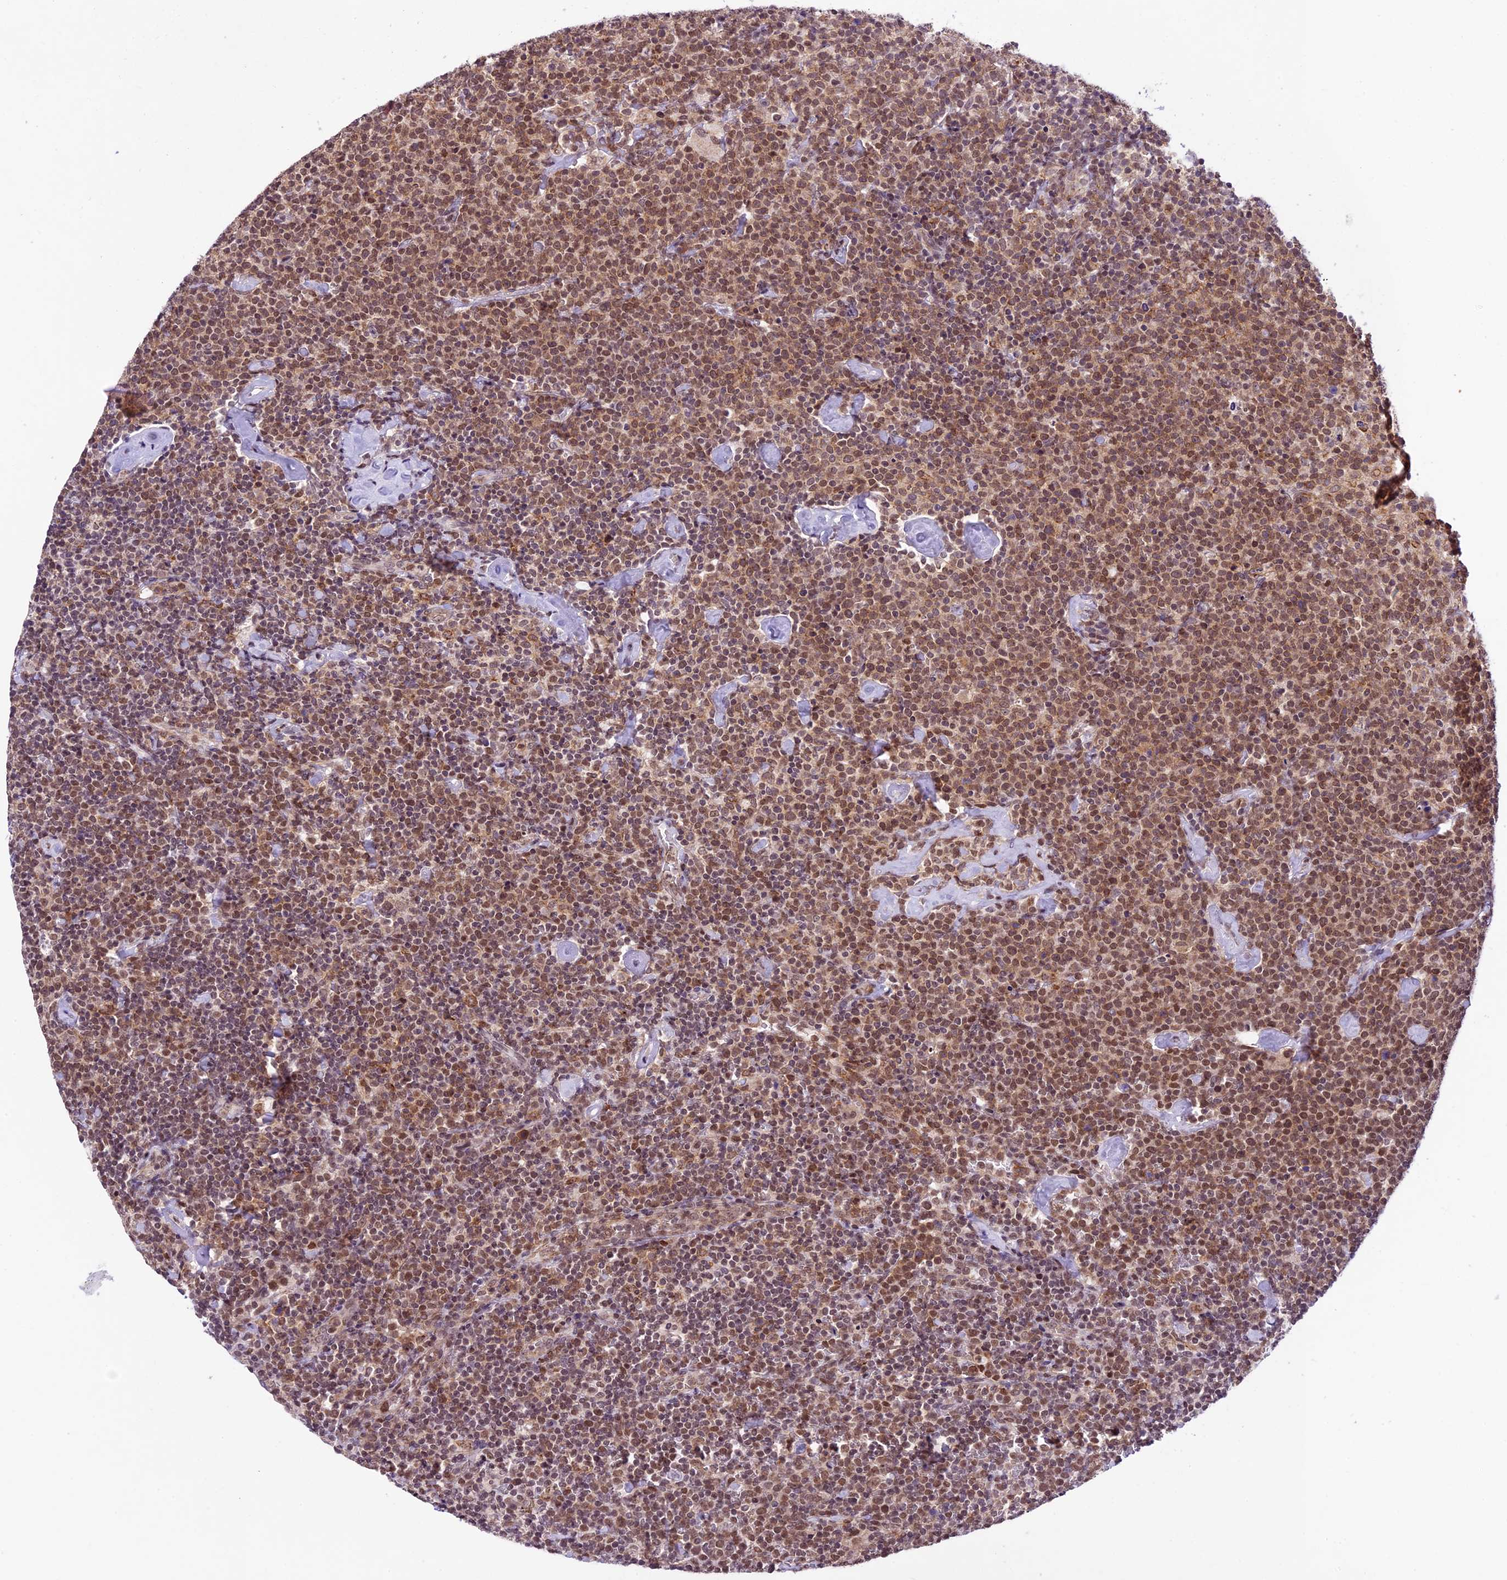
{"staining": {"intensity": "moderate", "quantity": ">75%", "location": "nuclear"}, "tissue": "lymphoma", "cell_type": "Tumor cells", "image_type": "cancer", "snomed": [{"axis": "morphology", "description": "Malignant lymphoma, non-Hodgkin's type, High grade"}, {"axis": "topography", "description": "Lymph node"}], "caption": "Immunohistochemical staining of human lymphoma reveals medium levels of moderate nuclear expression in approximately >75% of tumor cells.", "gene": "SHKBP1", "patient": {"sex": "male", "age": 61}}